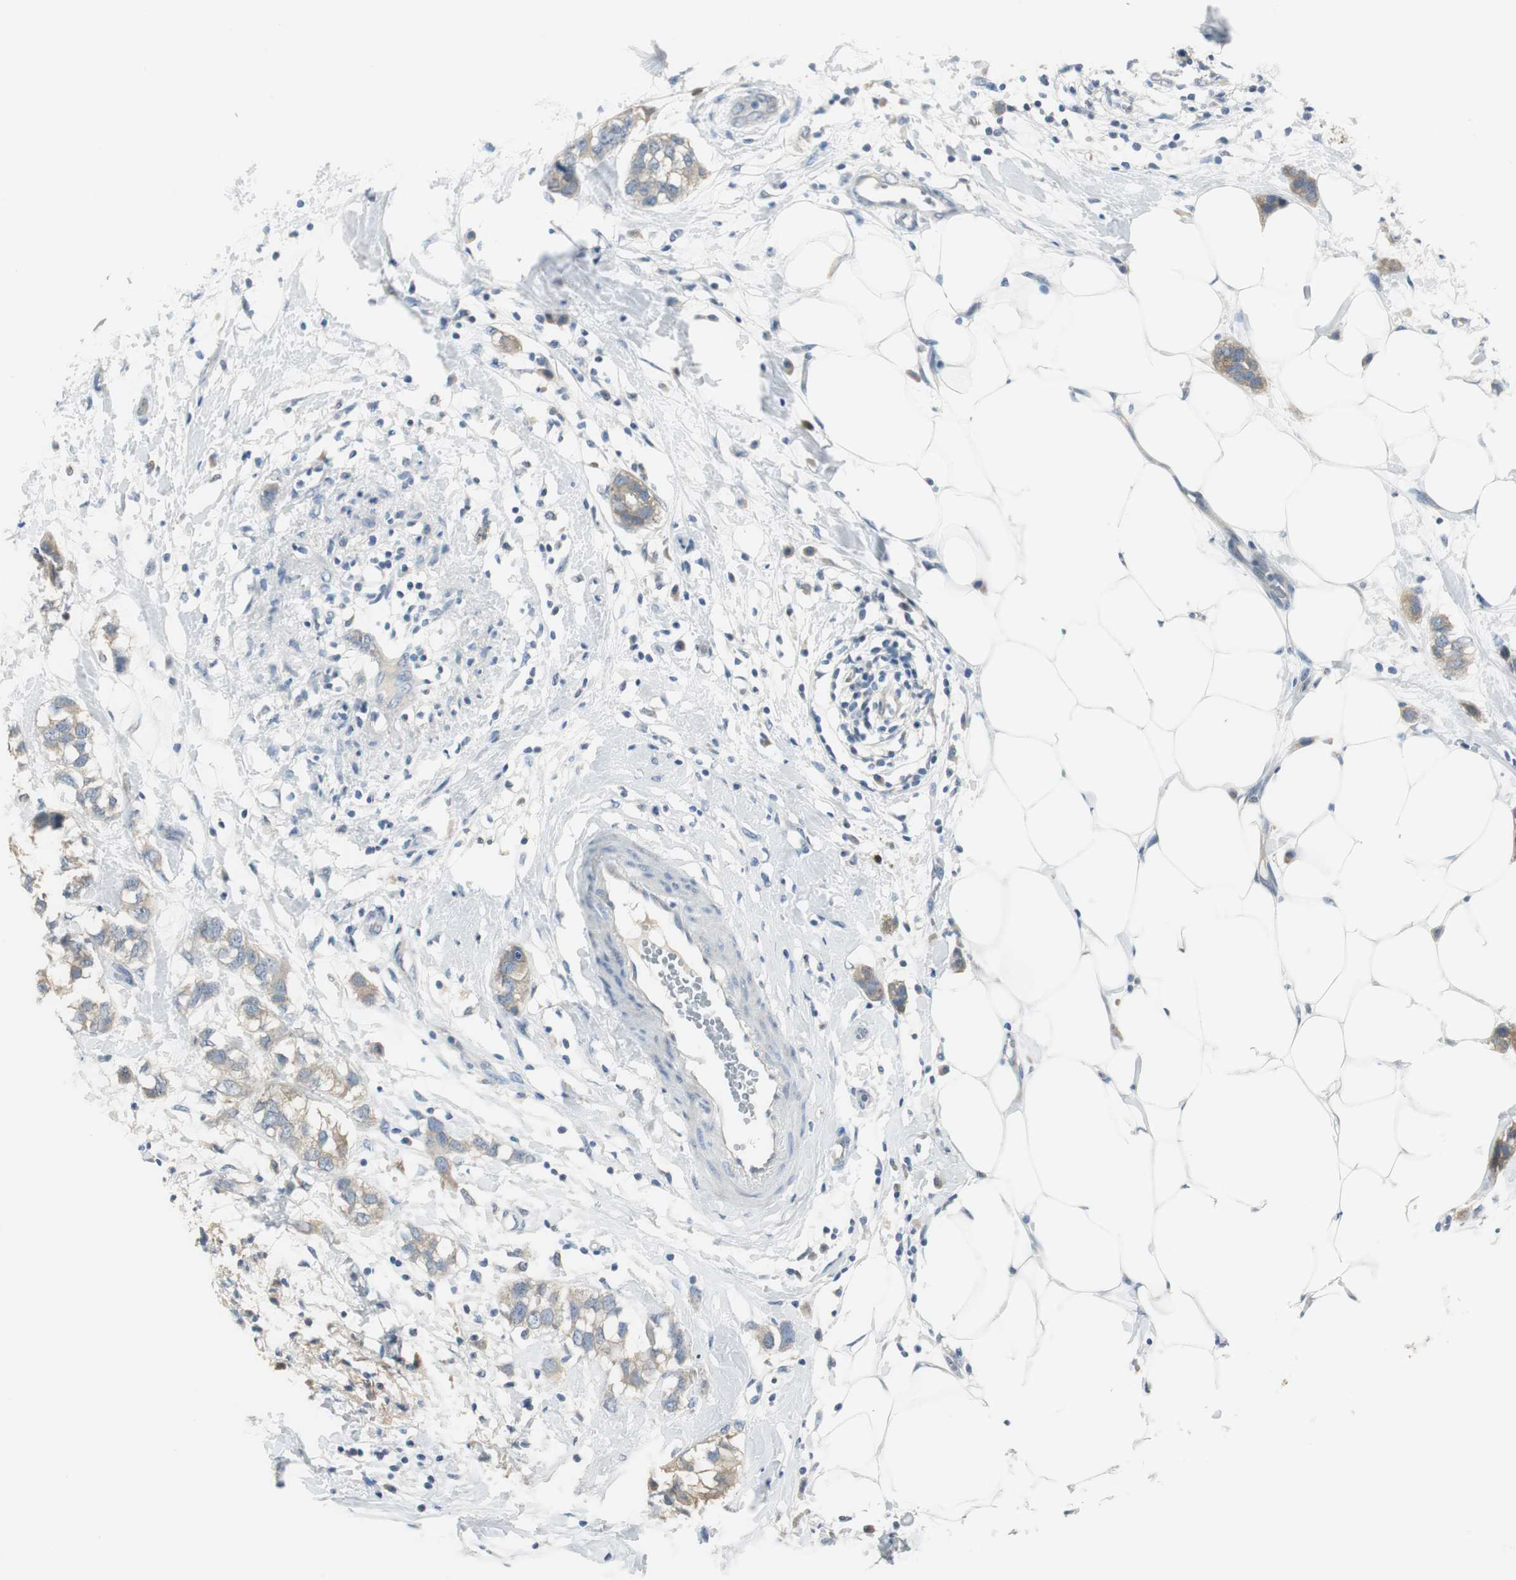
{"staining": {"intensity": "weak", "quantity": "25%-75%", "location": "cytoplasmic/membranous"}, "tissue": "breast cancer", "cell_type": "Tumor cells", "image_type": "cancer", "snomed": [{"axis": "morphology", "description": "Normal tissue, NOS"}, {"axis": "morphology", "description": "Duct carcinoma"}, {"axis": "topography", "description": "Breast"}], "caption": "There is low levels of weak cytoplasmic/membranous expression in tumor cells of intraductal carcinoma (breast), as demonstrated by immunohistochemical staining (brown color).", "gene": "MSTO1", "patient": {"sex": "female", "age": 50}}